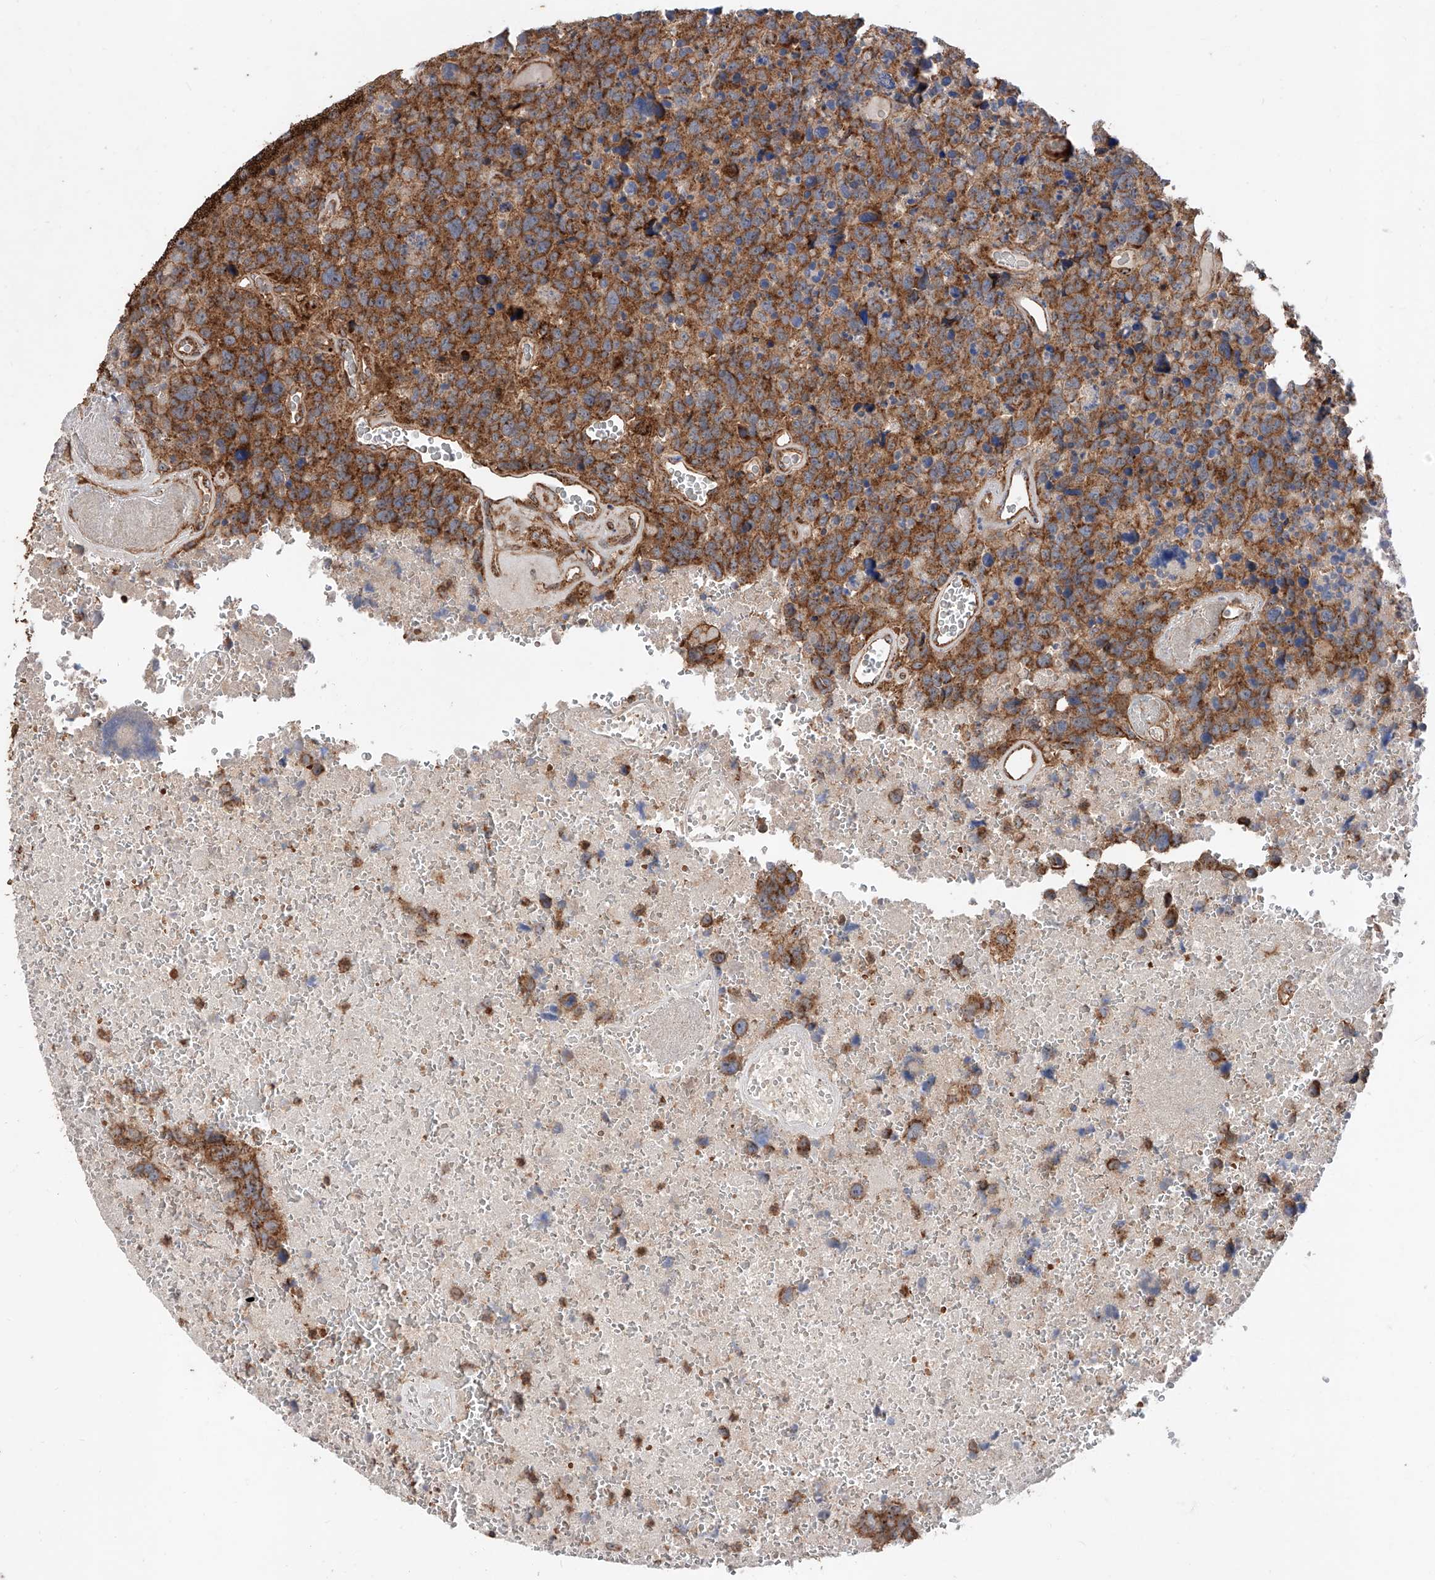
{"staining": {"intensity": "moderate", "quantity": ">75%", "location": "cytoplasmic/membranous"}, "tissue": "glioma", "cell_type": "Tumor cells", "image_type": "cancer", "snomed": [{"axis": "morphology", "description": "Glioma, malignant, High grade"}, {"axis": "topography", "description": "Brain"}], "caption": "Protein staining of high-grade glioma (malignant) tissue exhibits moderate cytoplasmic/membranous expression in about >75% of tumor cells. (brown staining indicates protein expression, while blue staining denotes nuclei).", "gene": "PISD", "patient": {"sex": "male", "age": 69}}